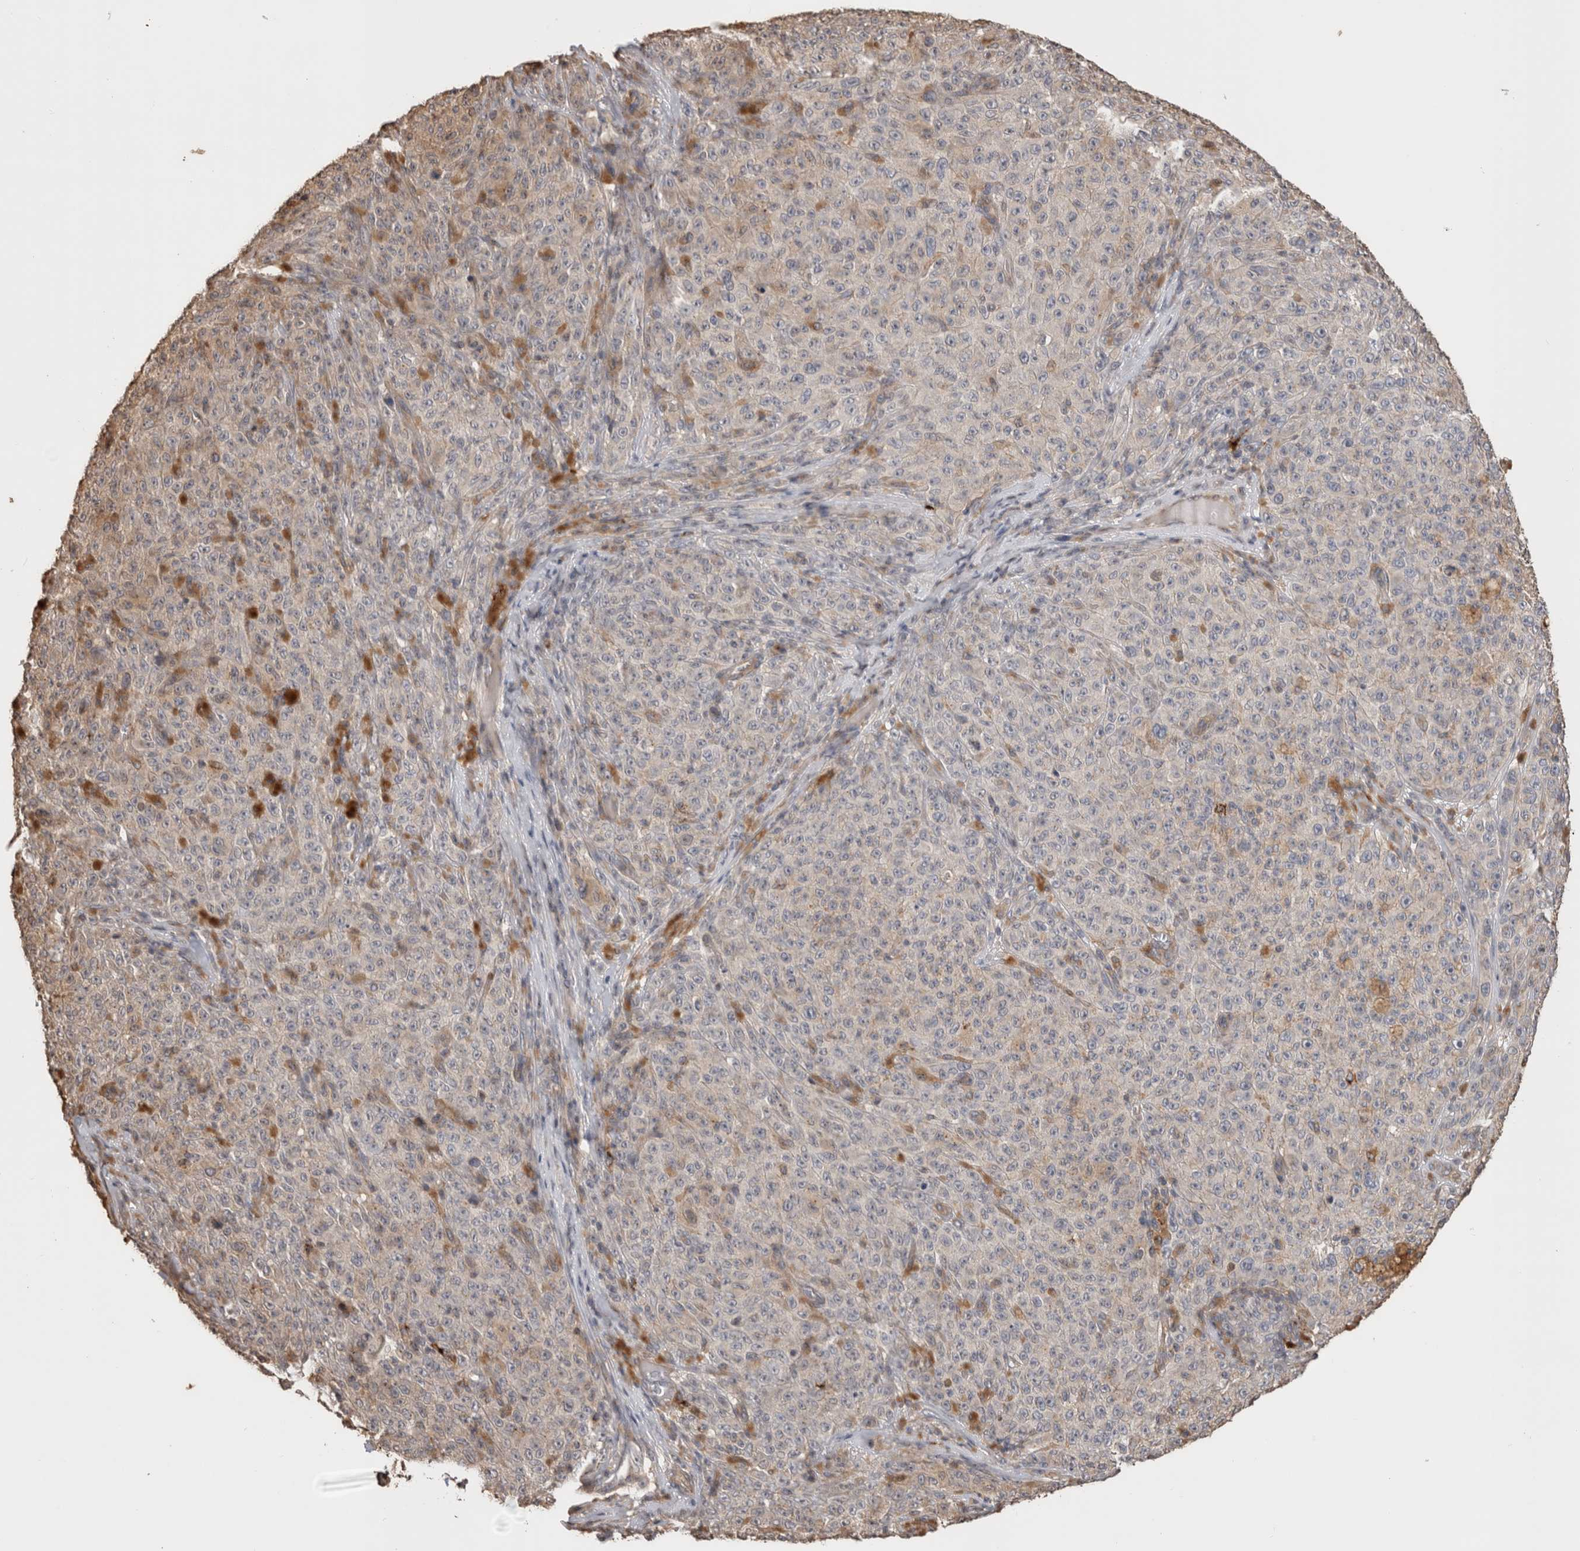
{"staining": {"intensity": "weak", "quantity": "<25%", "location": "cytoplasmic/membranous"}, "tissue": "melanoma", "cell_type": "Tumor cells", "image_type": "cancer", "snomed": [{"axis": "morphology", "description": "Malignant melanoma, NOS"}, {"axis": "topography", "description": "Skin"}], "caption": "Photomicrograph shows no protein positivity in tumor cells of melanoma tissue.", "gene": "CLIP1", "patient": {"sex": "female", "age": 82}}